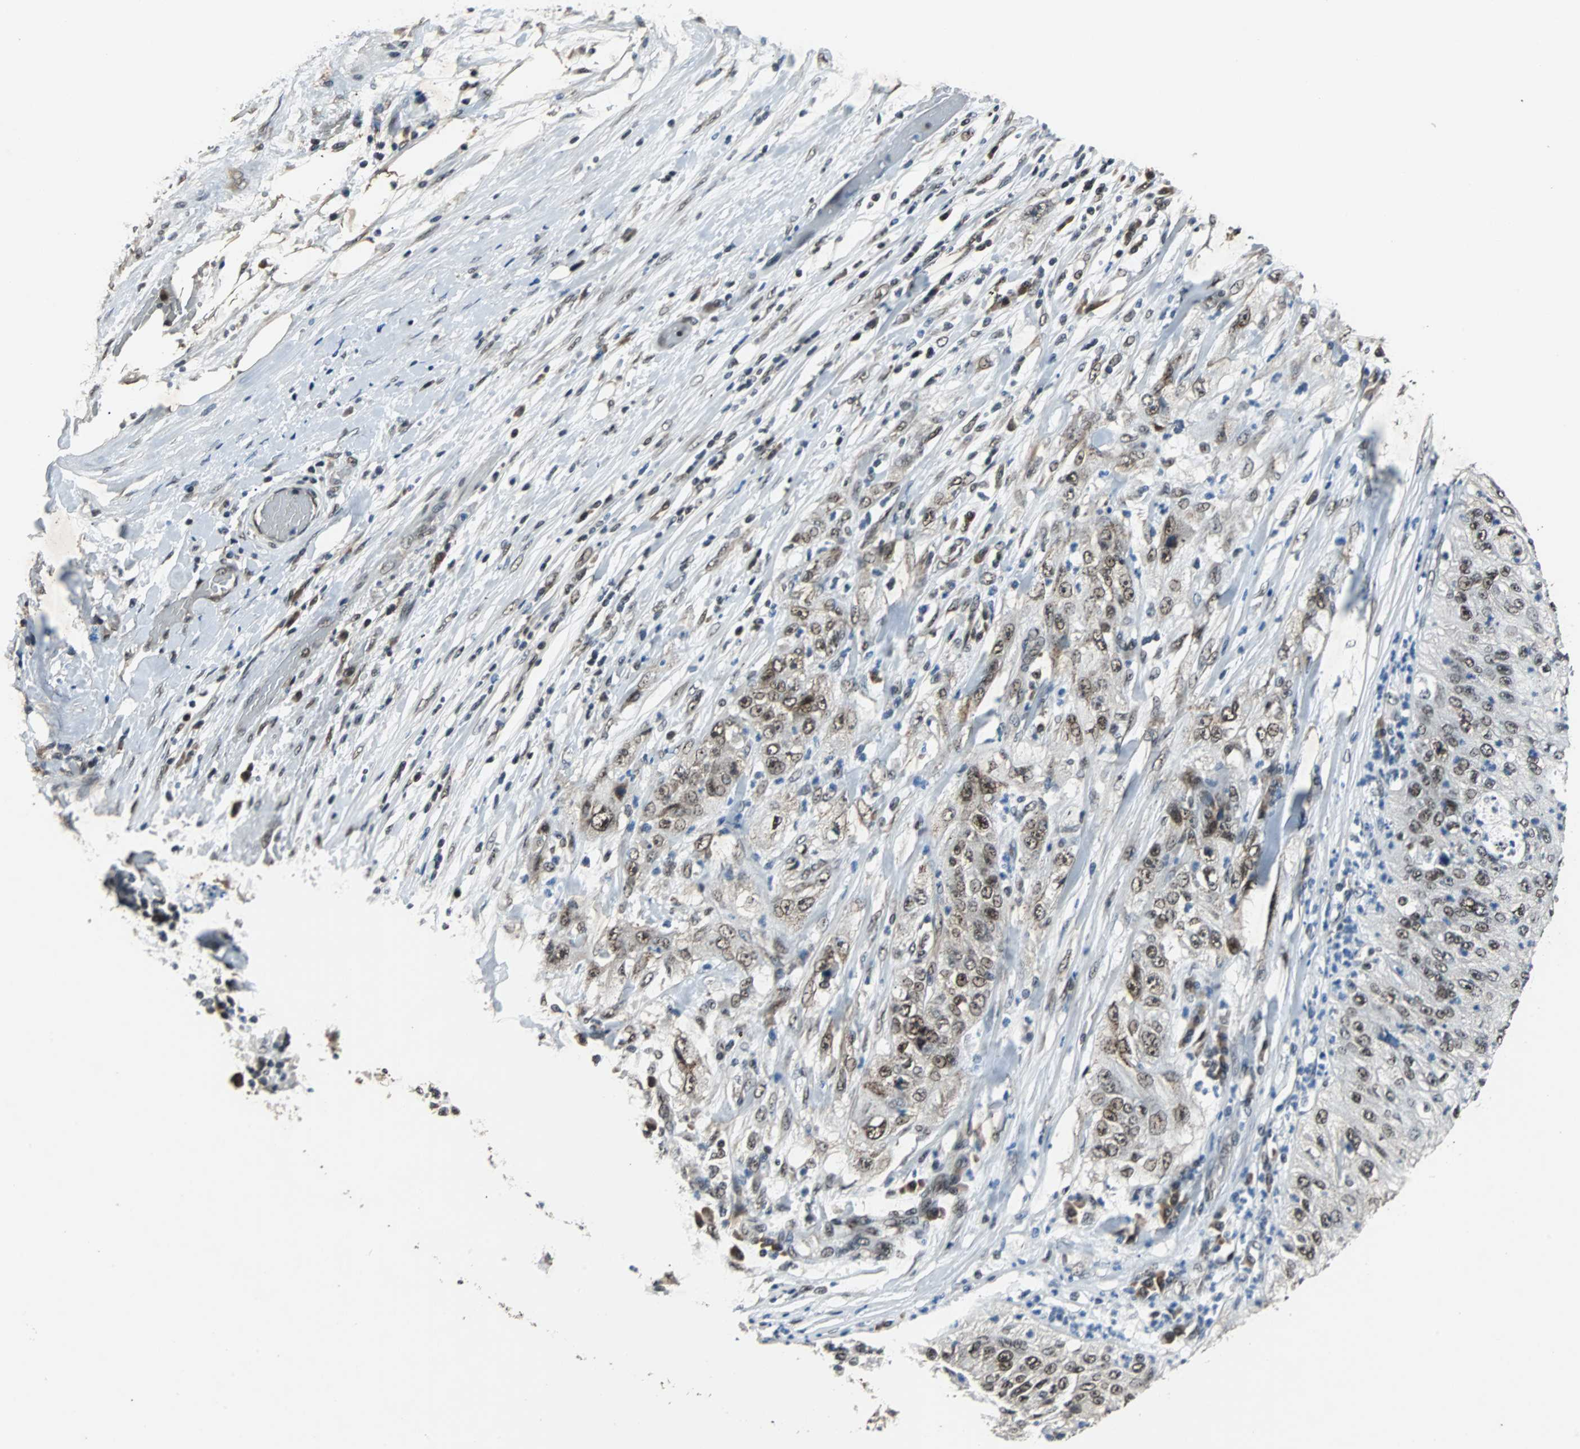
{"staining": {"intensity": "moderate", "quantity": "25%-75%", "location": "nuclear"}, "tissue": "lung cancer", "cell_type": "Tumor cells", "image_type": "cancer", "snomed": [{"axis": "morphology", "description": "Inflammation, NOS"}, {"axis": "morphology", "description": "Squamous cell carcinoma, NOS"}, {"axis": "topography", "description": "Lymph node"}, {"axis": "topography", "description": "Soft tissue"}, {"axis": "topography", "description": "Lung"}], "caption": "Immunohistochemistry of squamous cell carcinoma (lung) displays medium levels of moderate nuclear positivity in approximately 25%-75% of tumor cells.", "gene": "USP28", "patient": {"sex": "male", "age": 66}}